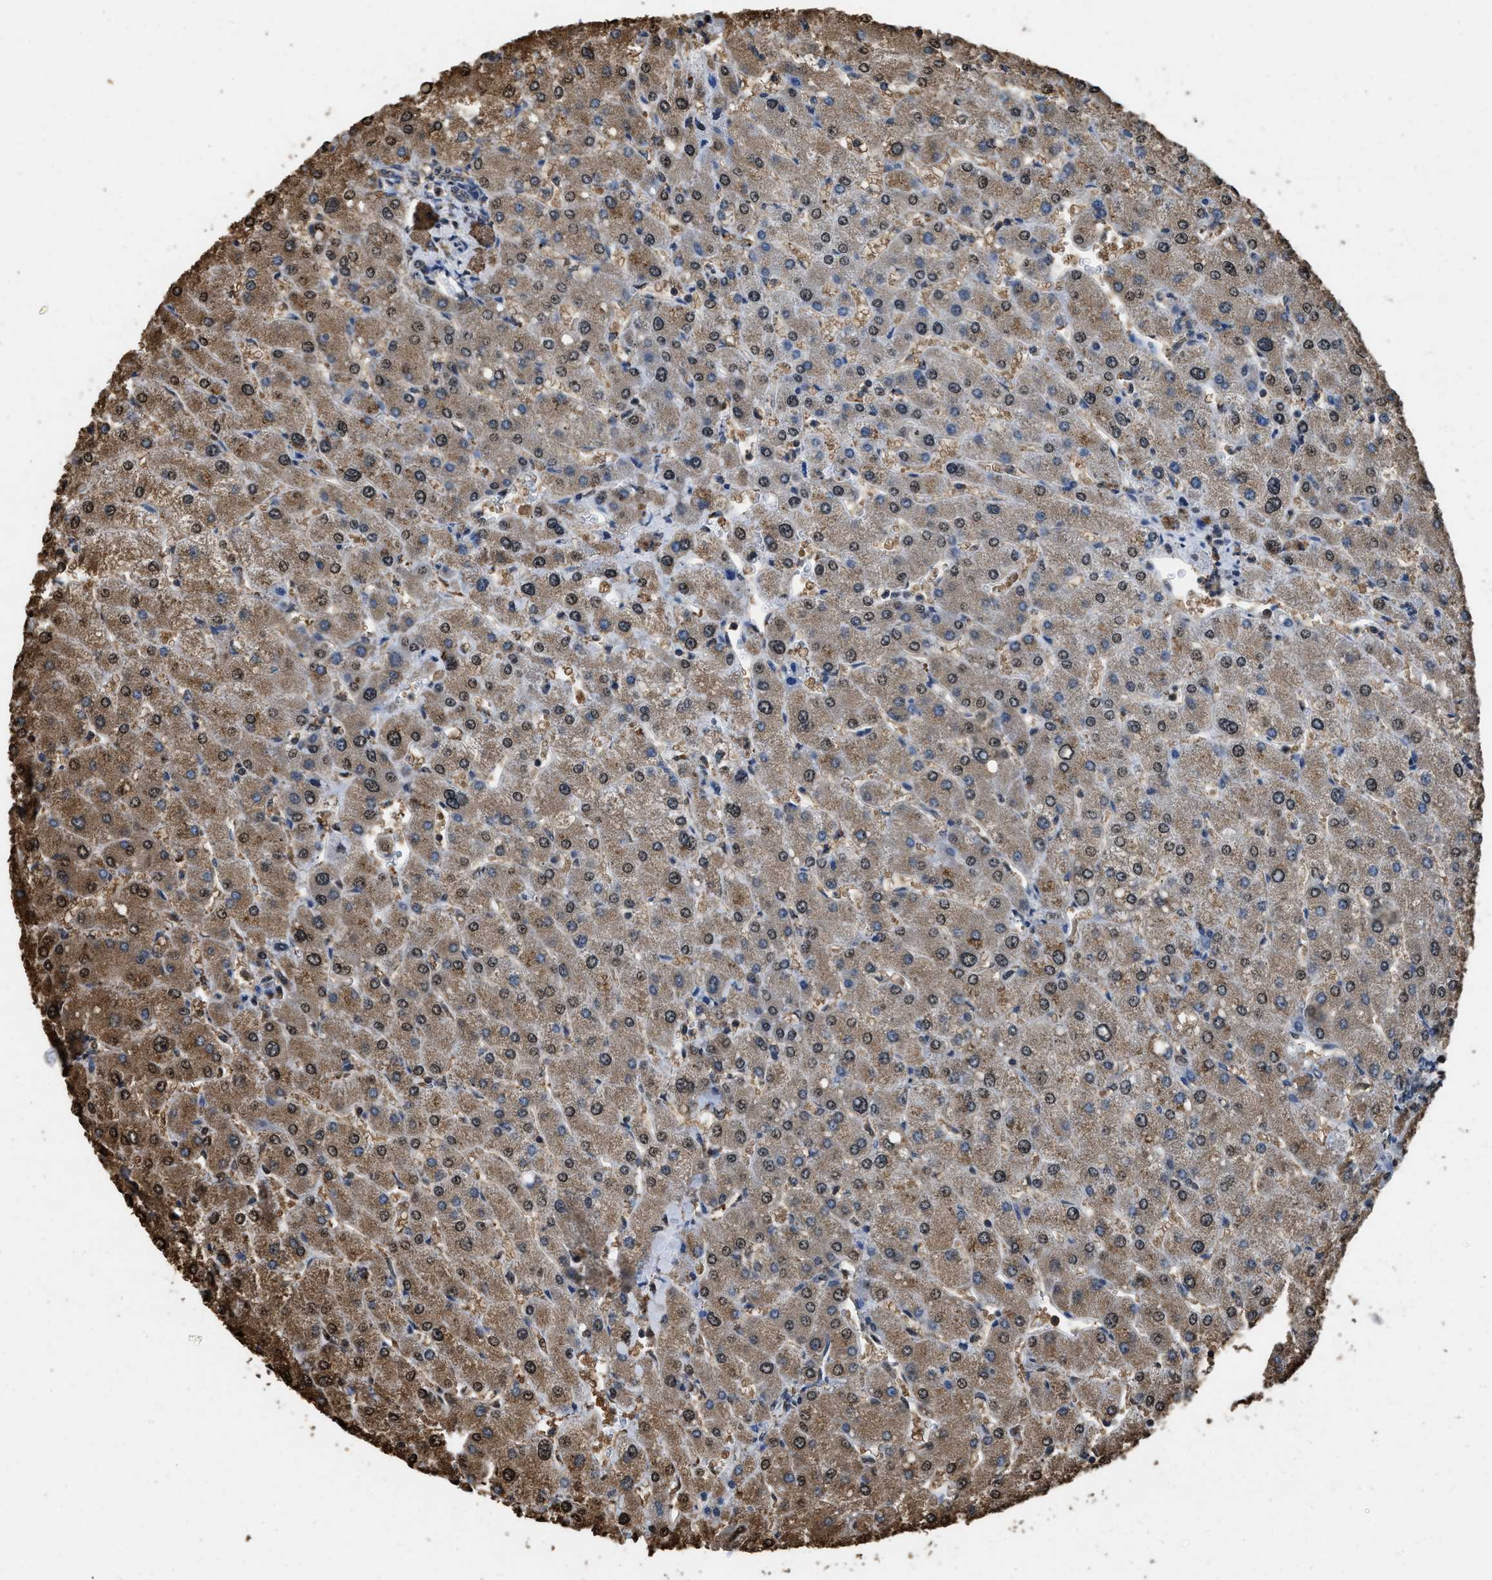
{"staining": {"intensity": "moderate", "quantity": "<25%", "location": "nuclear"}, "tissue": "liver", "cell_type": "Cholangiocytes", "image_type": "normal", "snomed": [{"axis": "morphology", "description": "Normal tissue, NOS"}, {"axis": "topography", "description": "Liver"}], "caption": "This is an image of immunohistochemistry staining of benign liver, which shows moderate expression in the nuclear of cholangiocytes.", "gene": "GAPDH", "patient": {"sex": "male", "age": 55}}